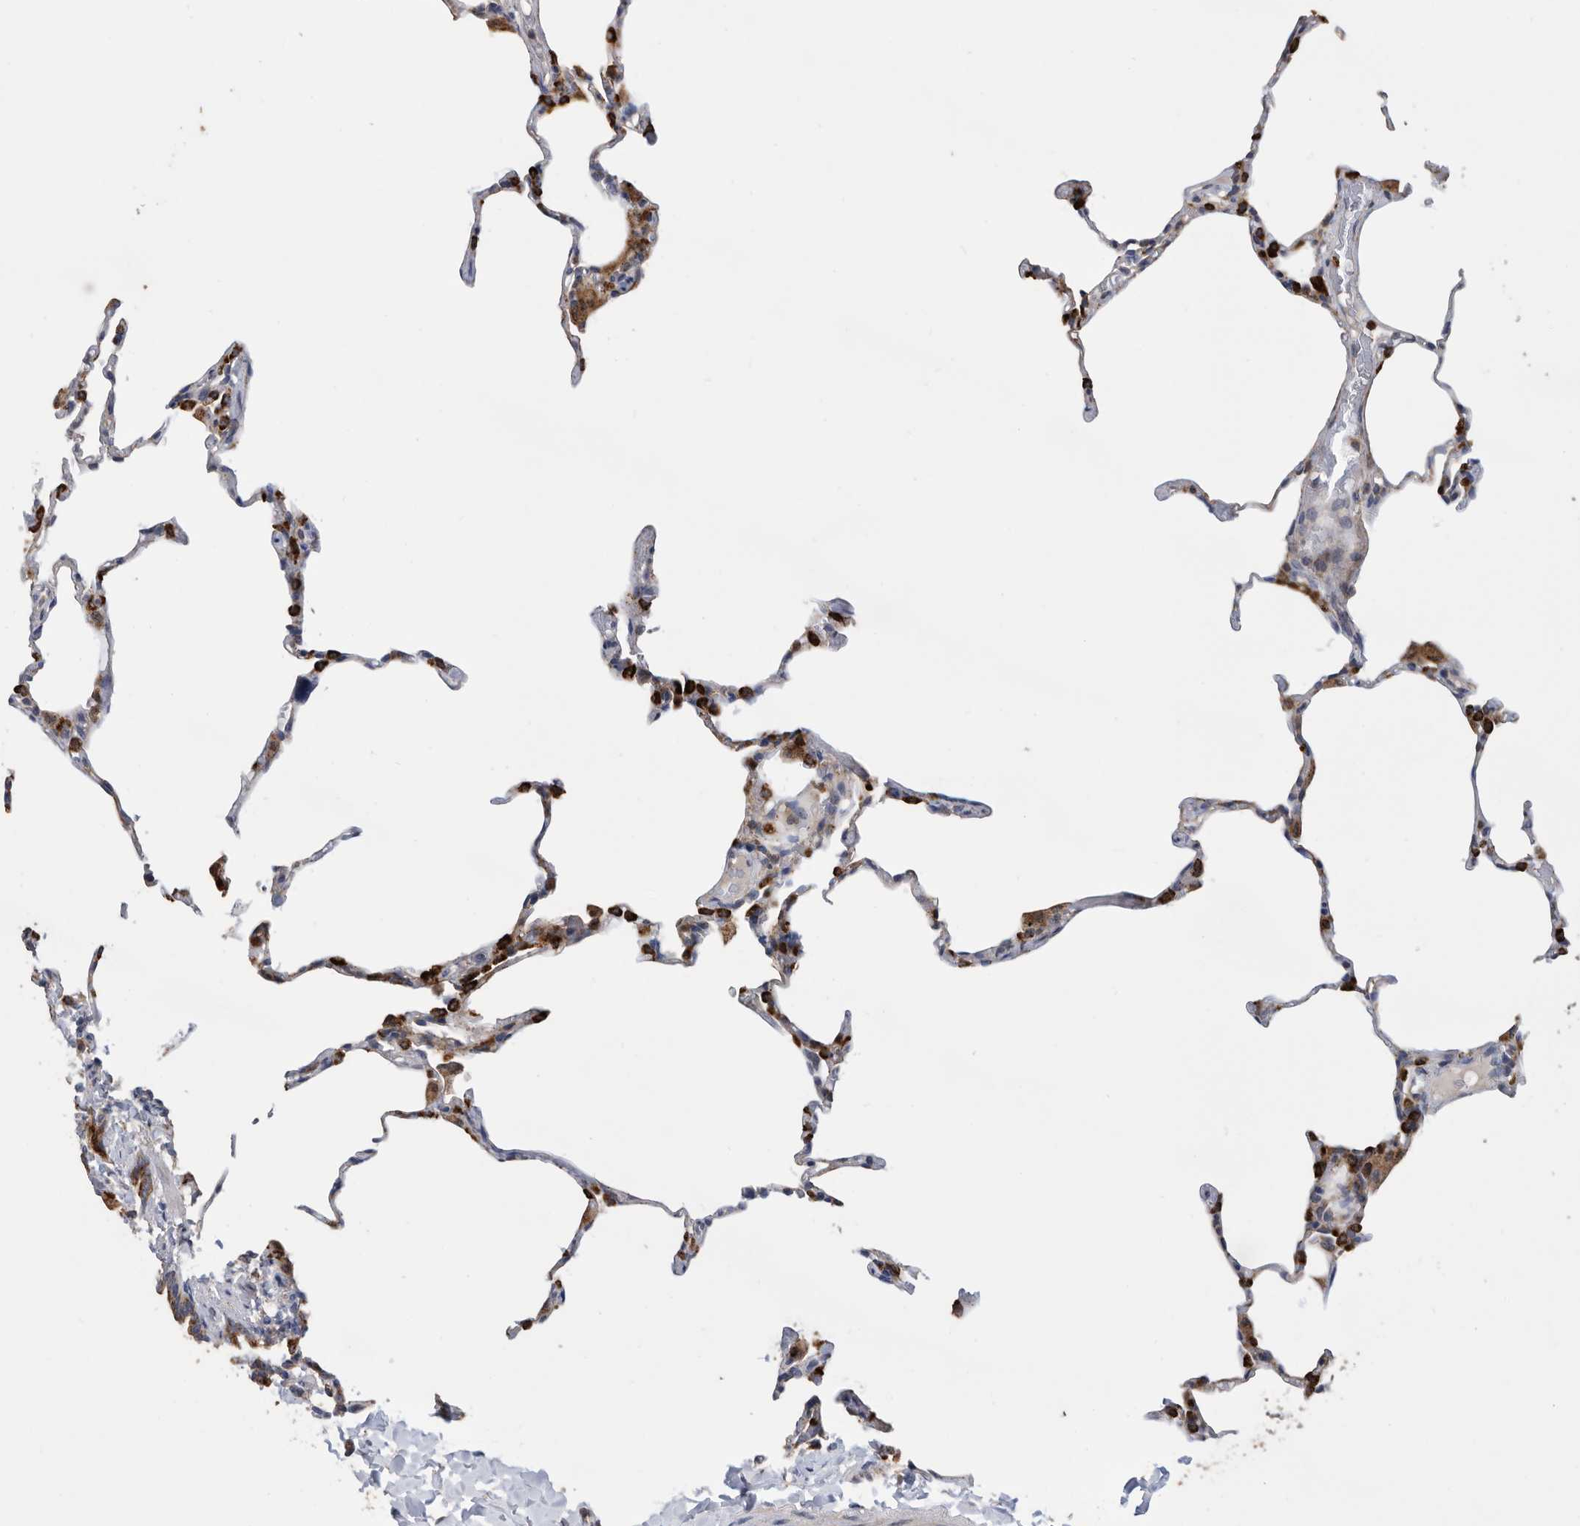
{"staining": {"intensity": "strong", "quantity": "25%-75%", "location": "cytoplasmic/membranous"}, "tissue": "lung", "cell_type": "Alveolar cells", "image_type": "normal", "snomed": [{"axis": "morphology", "description": "Normal tissue, NOS"}, {"axis": "topography", "description": "Lung"}], "caption": "DAB immunohistochemical staining of benign lung shows strong cytoplasmic/membranous protein staining in approximately 25%-75% of alveolar cells.", "gene": "CRISPLD2", "patient": {"sex": "male", "age": 20}}